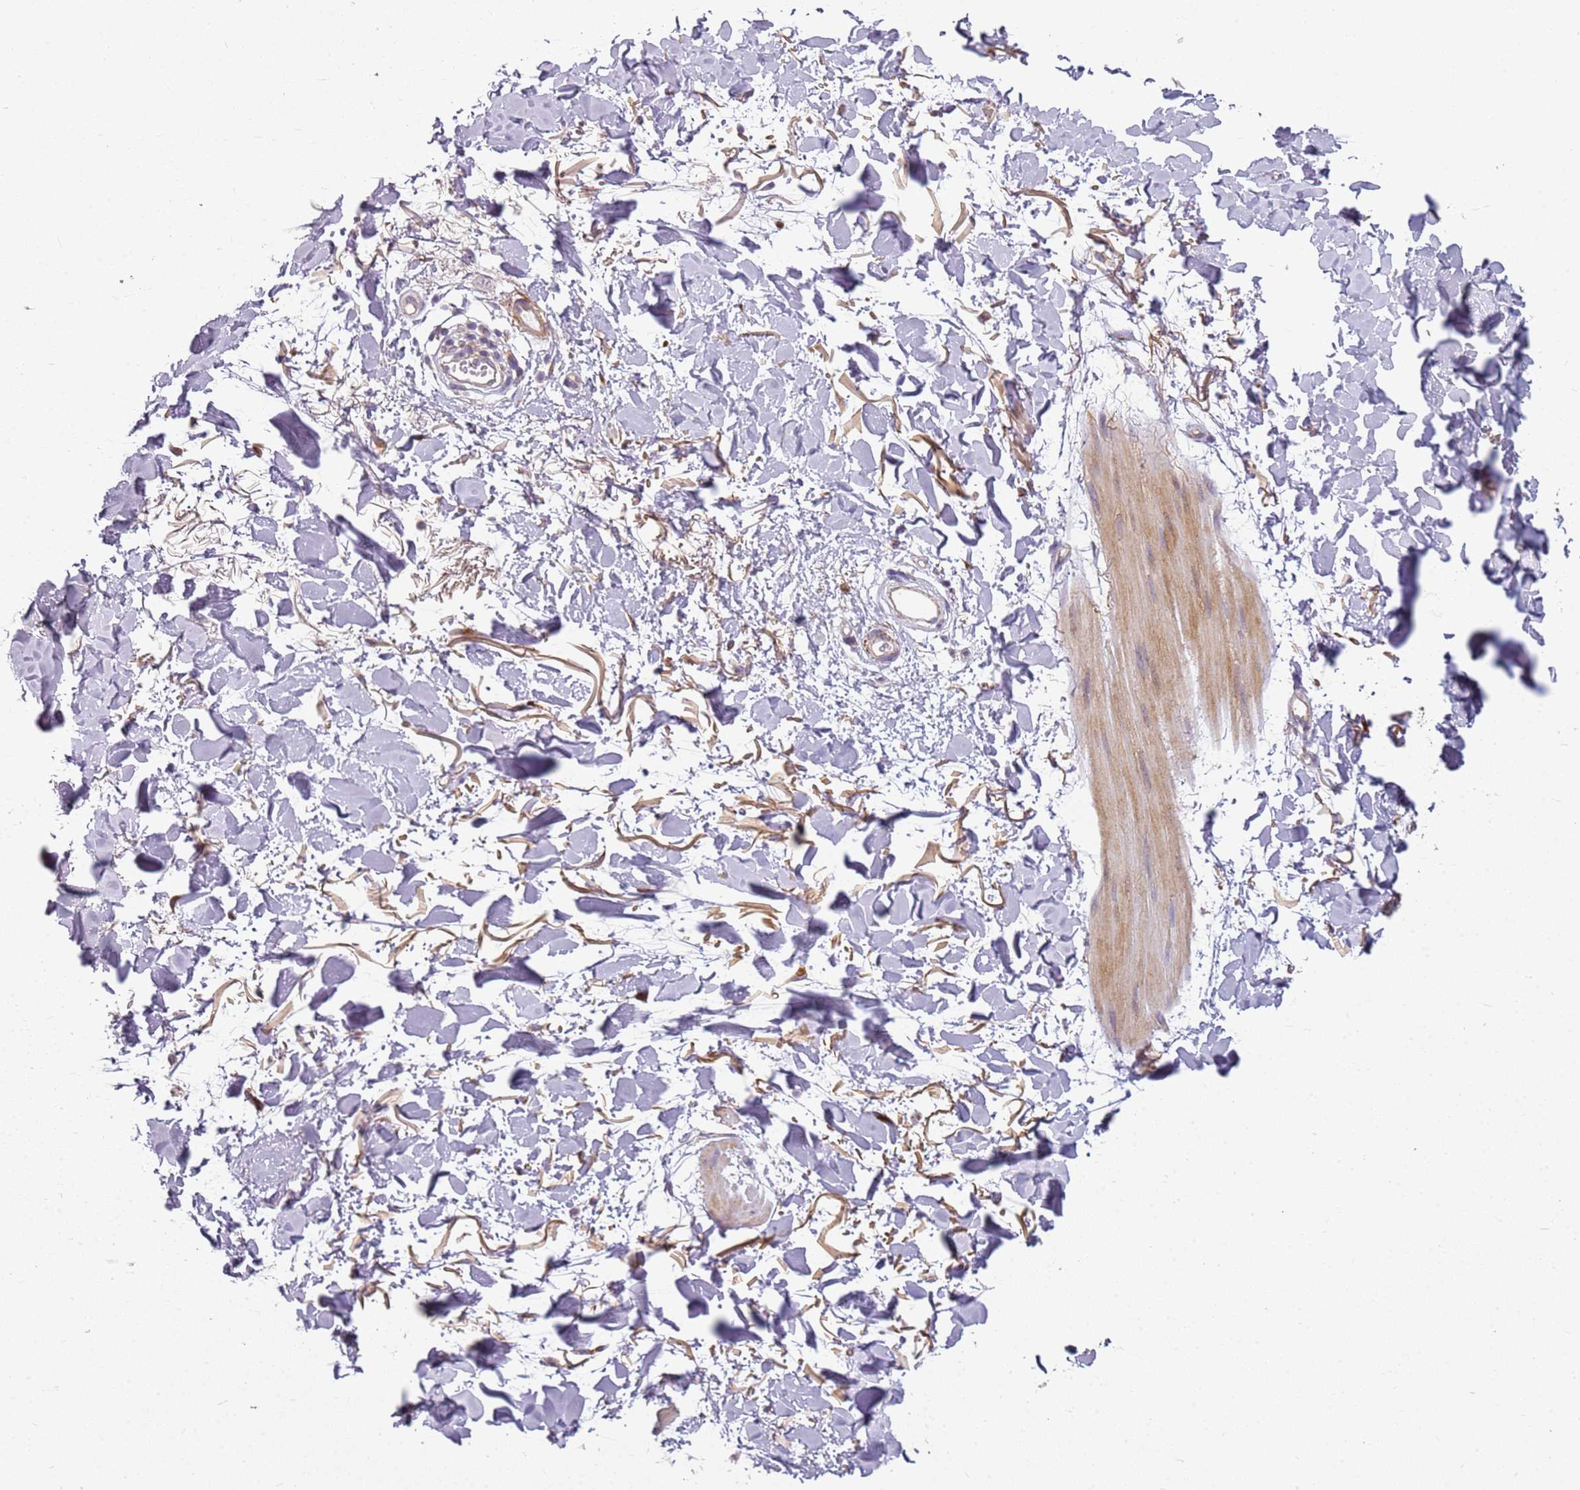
{"staining": {"intensity": "moderate", "quantity": "25%-75%", "location": "cytoplasmic/membranous"}, "tissue": "skin", "cell_type": "Fibroblasts", "image_type": "normal", "snomed": [{"axis": "morphology", "description": "Normal tissue, NOS"}, {"axis": "topography", "description": "Skin"}], "caption": "Protein analysis of normal skin demonstrates moderate cytoplasmic/membranous positivity in about 25%-75% of fibroblasts. (Brightfield microscopy of DAB IHC at high magnification).", "gene": "TMEM200C", "patient": {"sex": "female", "age": 58}}